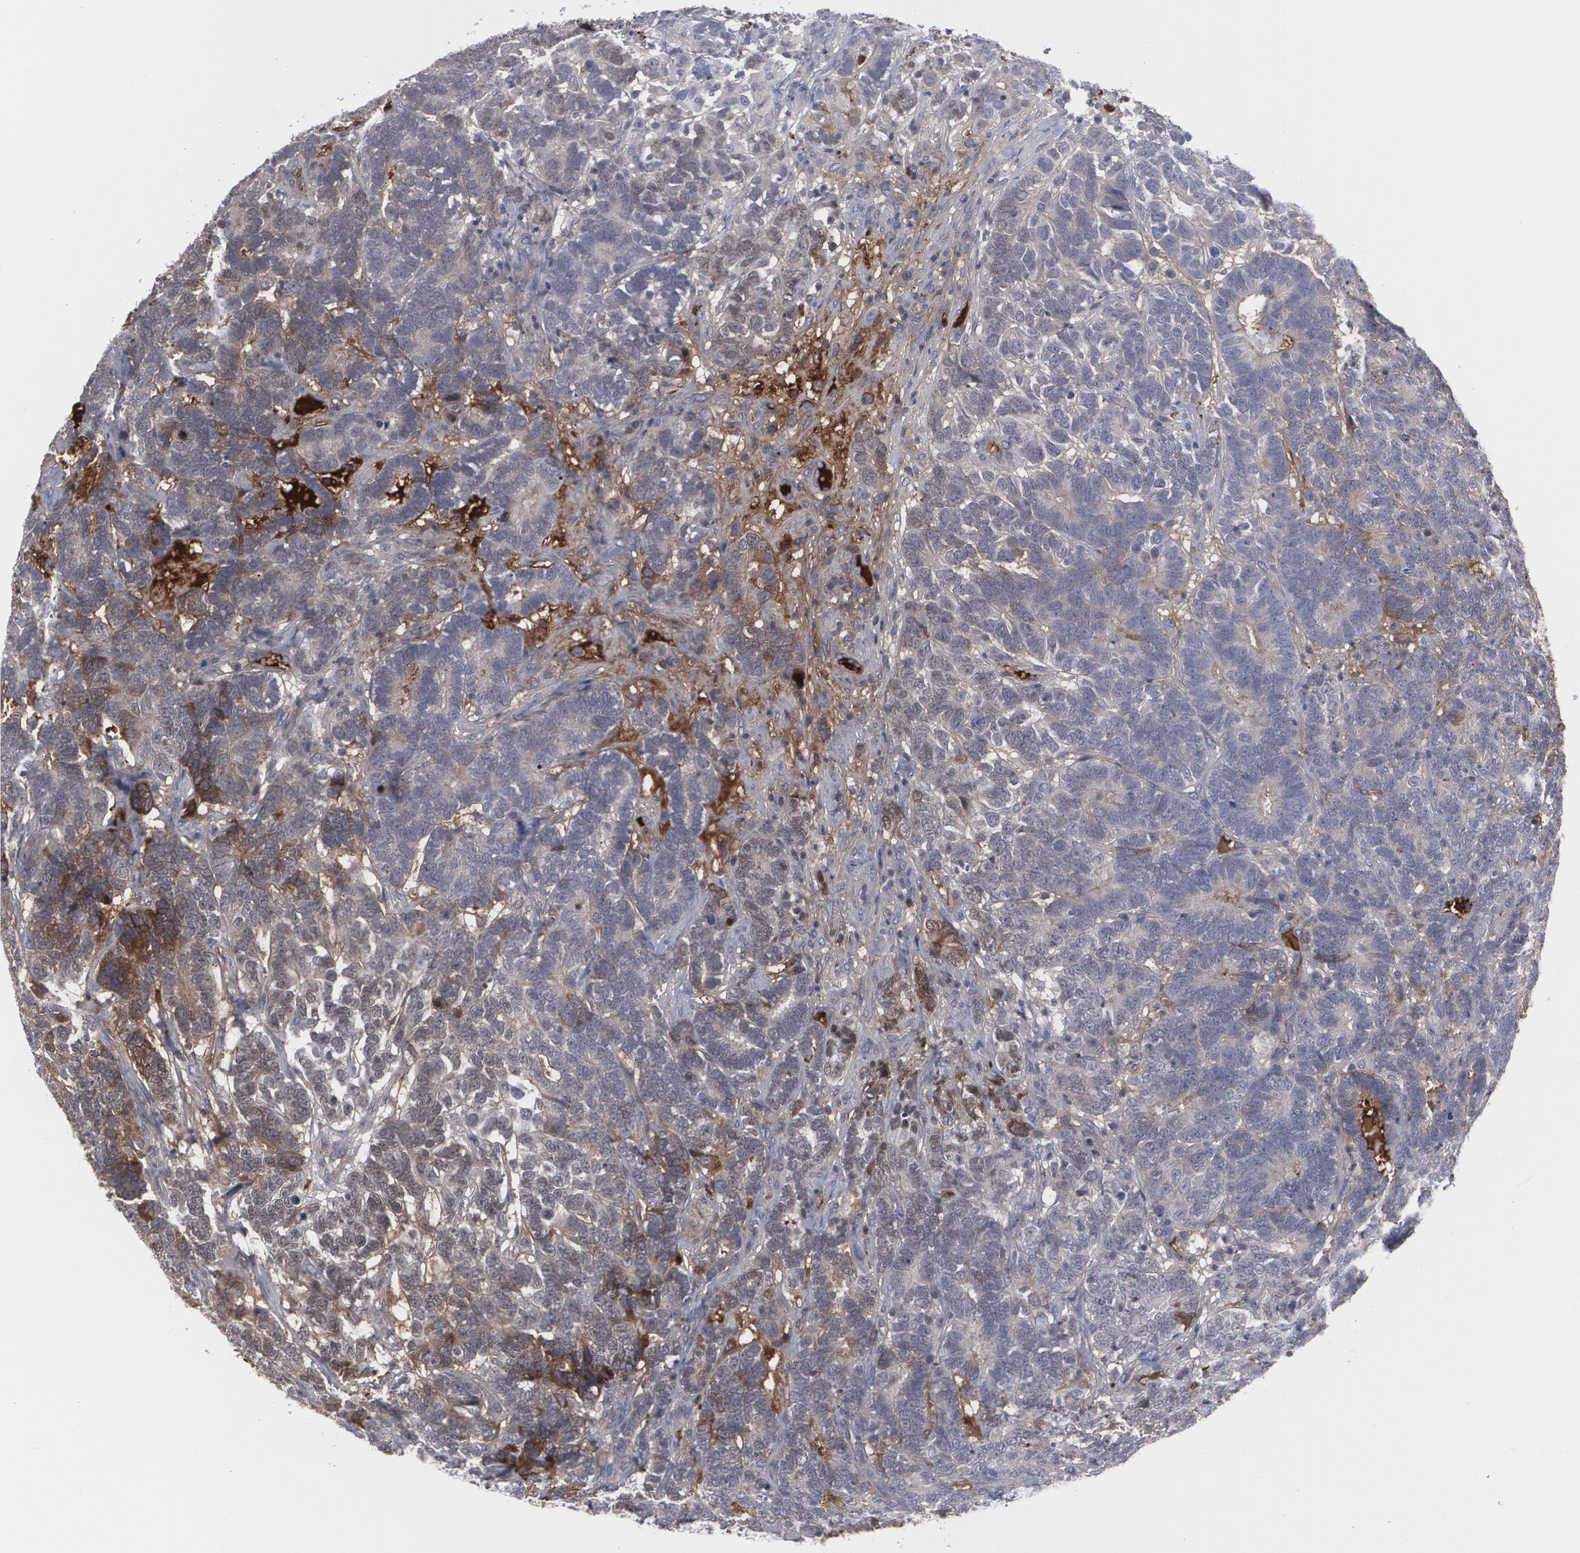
{"staining": {"intensity": "moderate", "quantity": "<25%", "location": "cytoplasmic/membranous"}, "tissue": "testis cancer", "cell_type": "Tumor cells", "image_type": "cancer", "snomed": [{"axis": "morphology", "description": "Carcinoma, Embryonal, NOS"}, {"axis": "topography", "description": "Testis"}], "caption": "Human testis embryonal carcinoma stained for a protein (brown) reveals moderate cytoplasmic/membranous positive positivity in about <25% of tumor cells.", "gene": "LRG1", "patient": {"sex": "male", "age": 26}}